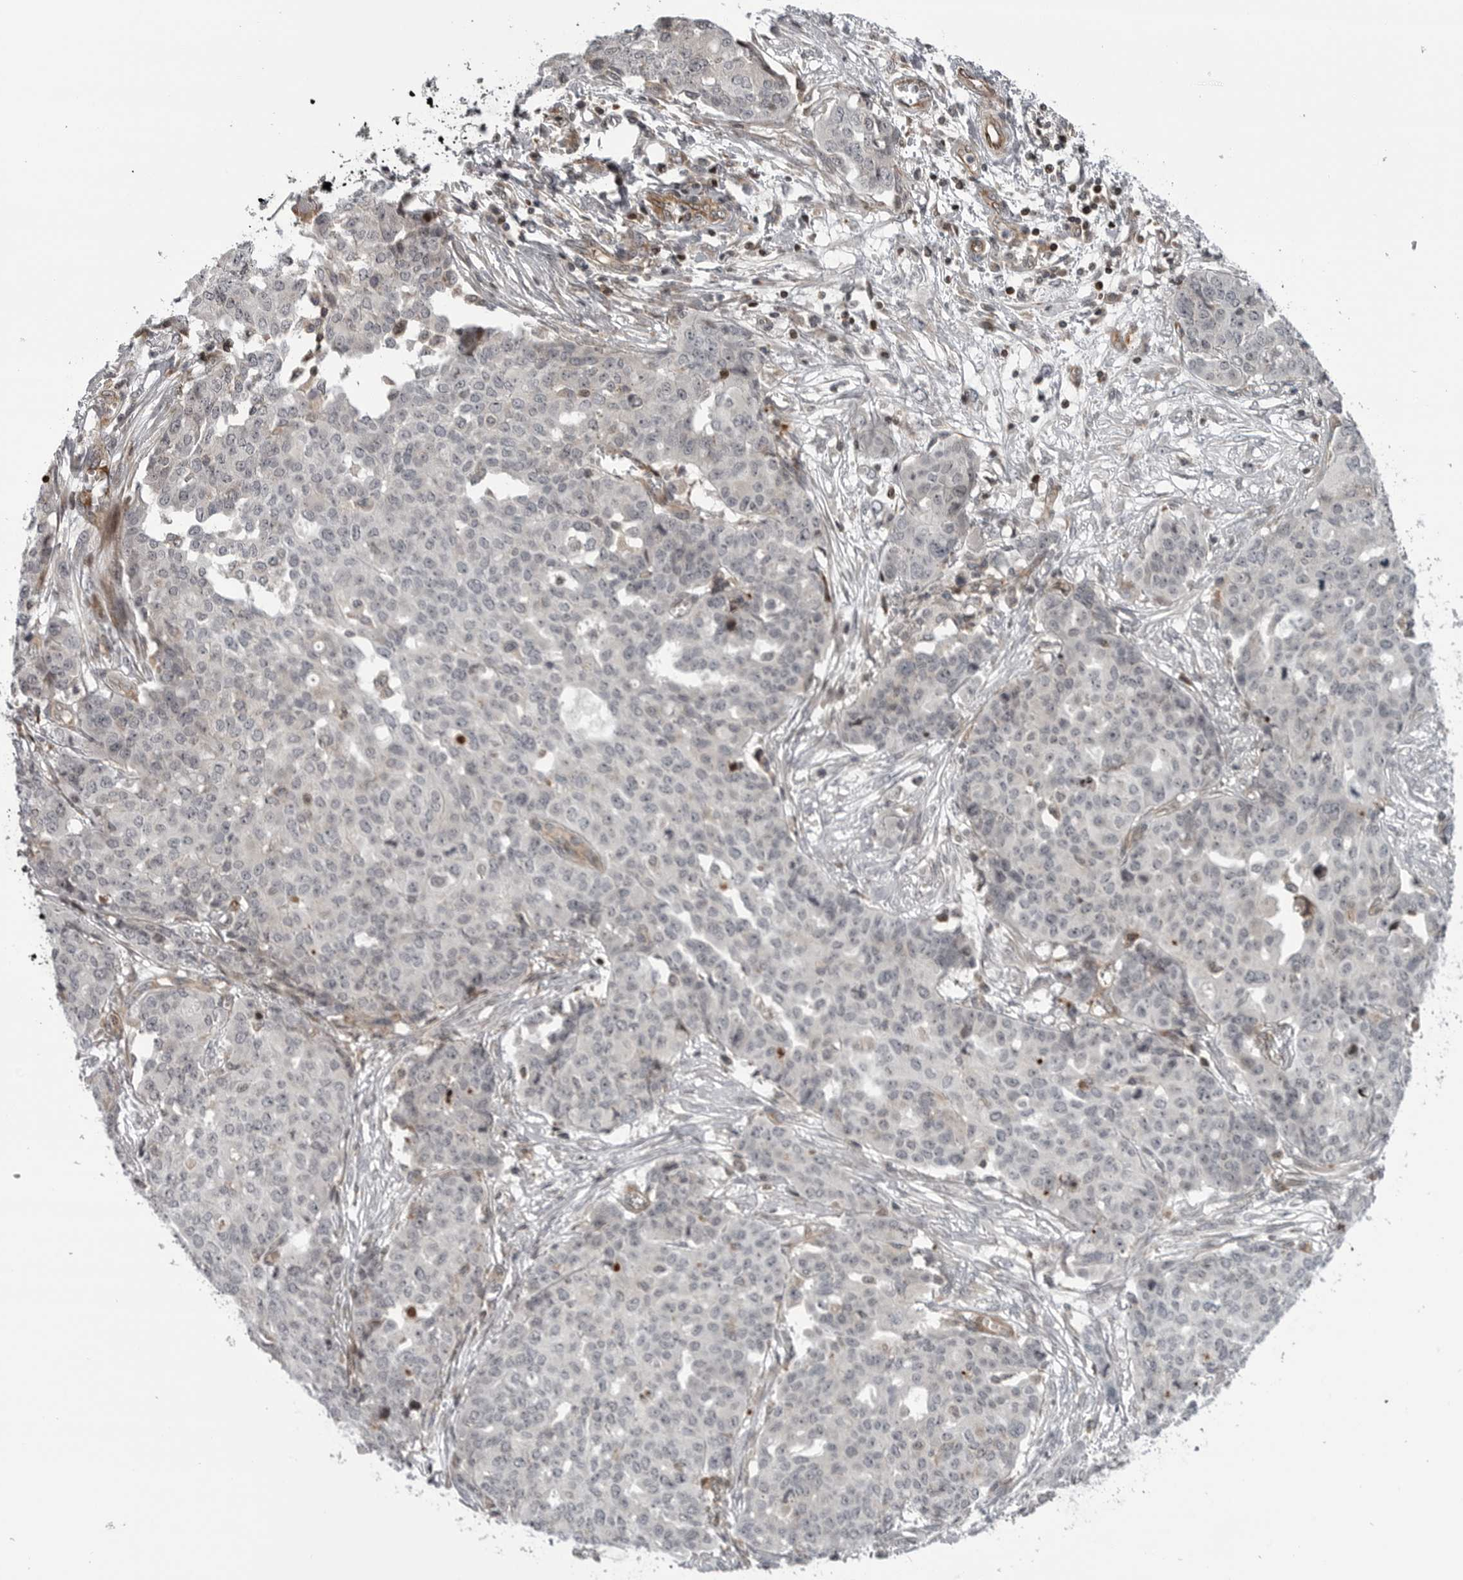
{"staining": {"intensity": "negative", "quantity": "none", "location": "none"}, "tissue": "ovarian cancer", "cell_type": "Tumor cells", "image_type": "cancer", "snomed": [{"axis": "morphology", "description": "Cystadenocarcinoma, serous, NOS"}, {"axis": "topography", "description": "Soft tissue"}, {"axis": "topography", "description": "Ovary"}], "caption": "DAB (3,3'-diaminobenzidine) immunohistochemical staining of ovarian serous cystadenocarcinoma displays no significant positivity in tumor cells.", "gene": "ABL1", "patient": {"sex": "female", "age": 57}}